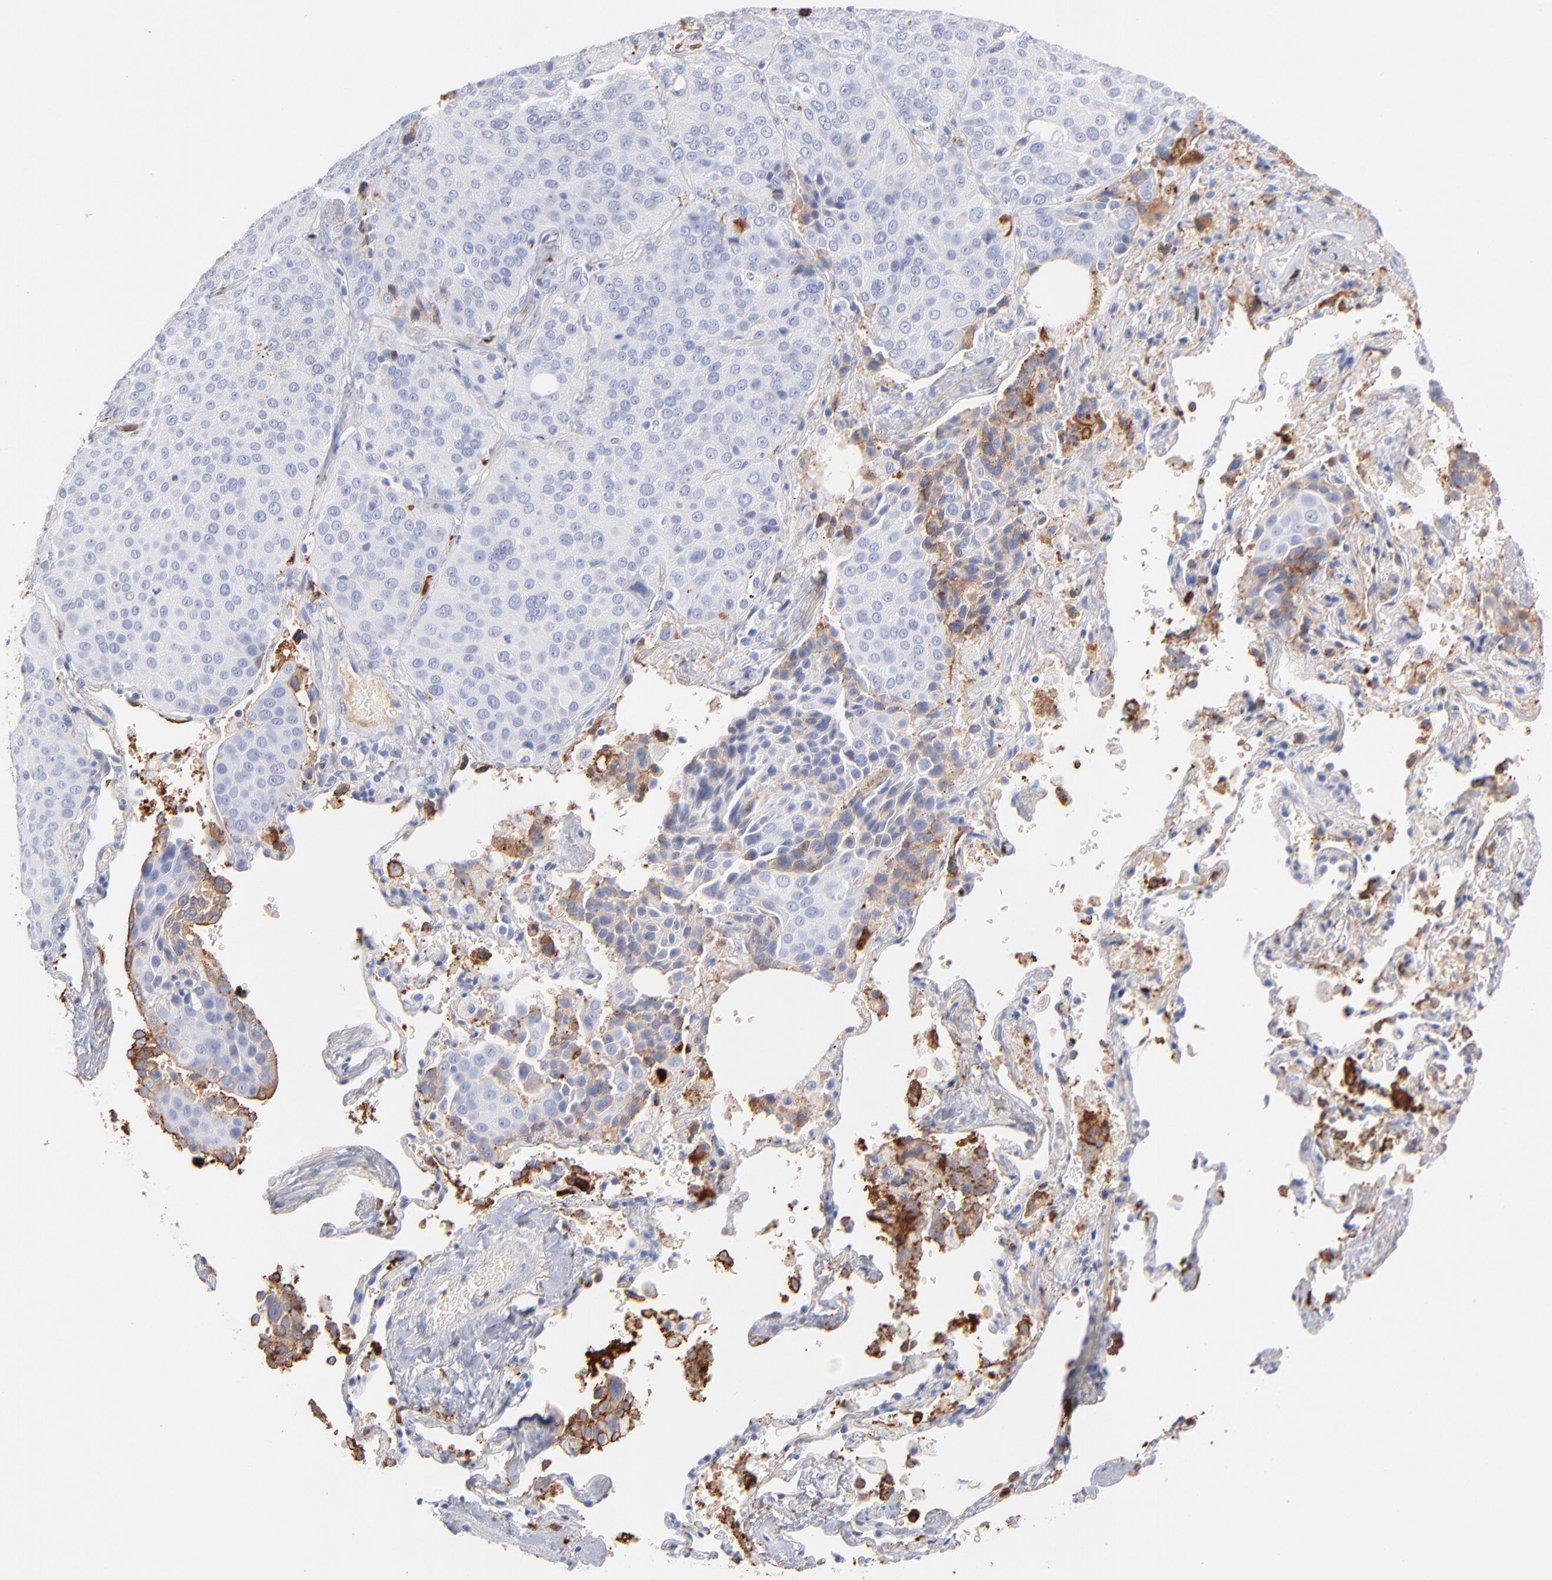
{"staining": {"intensity": "negative", "quantity": "none", "location": "none"}, "tissue": "lung cancer", "cell_type": "Tumor cells", "image_type": "cancer", "snomed": [{"axis": "morphology", "description": "Squamous cell carcinoma, NOS"}, {"axis": "topography", "description": "Lung"}], "caption": "Immunohistochemical staining of human squamous cell carcinoma (lung) displays no significant staining in tumor cells.", "gene": "APOH", "patient": {"sex": "male", "age": 54}}